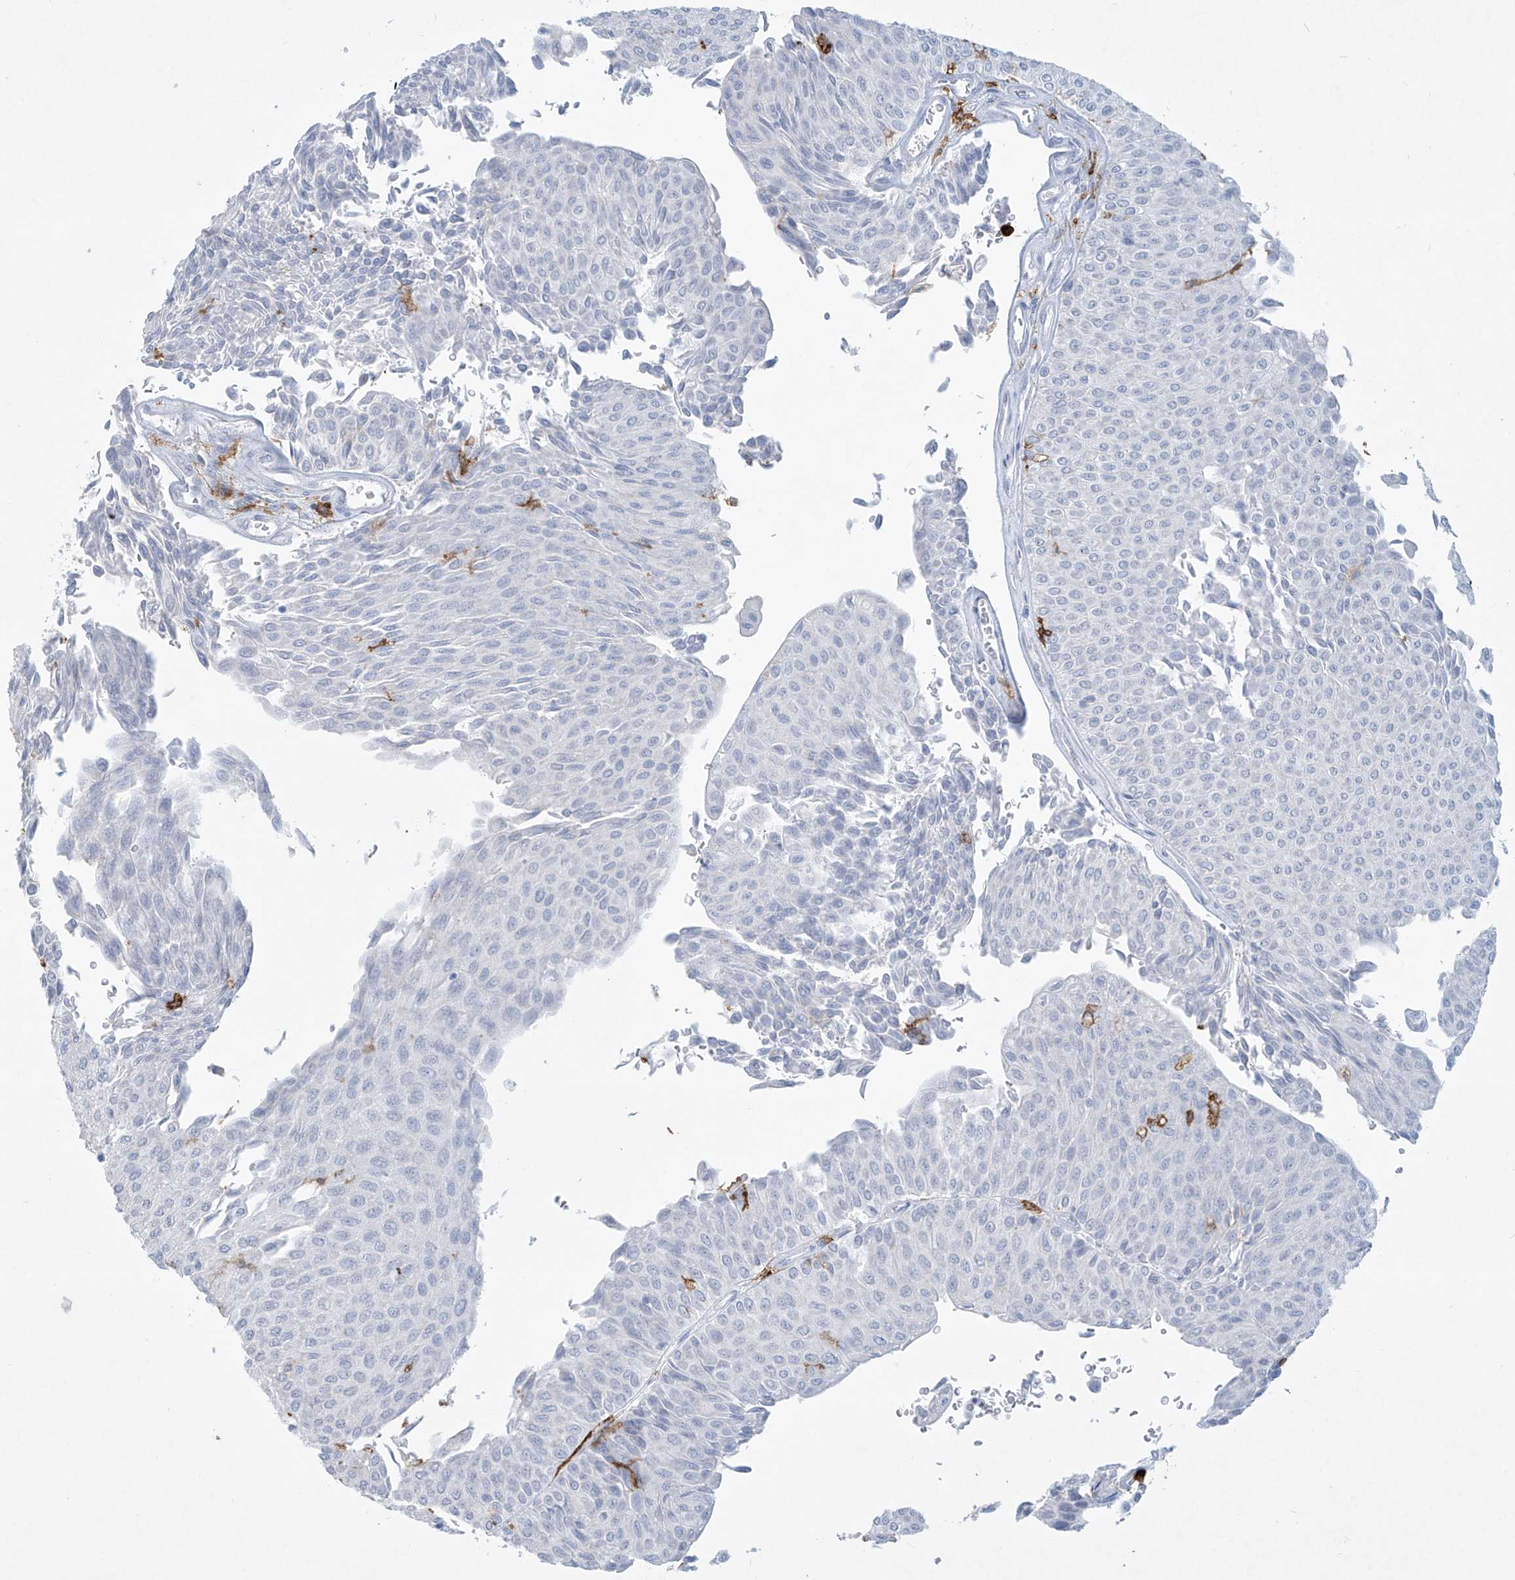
{"staining": {"intensity": "negative", "quantity": "none", "location": "none"}, "tissue": "urothelial cancer", "cell_type": "Tumor cells", "image_type": "cancer", "snomed": [{"axis": "morphology", "description": "Urothelial carcinoma, Low grade"}, {"axis": "topography", "description": "Urinary bladder"}], "caption": "Human urothelial cancer stained for a protein using immunohistochemistry (IHC) shows no staining in tumor cells.", "gene": "FCGR3A", "patient": {"sex": "male", "age": 78}}